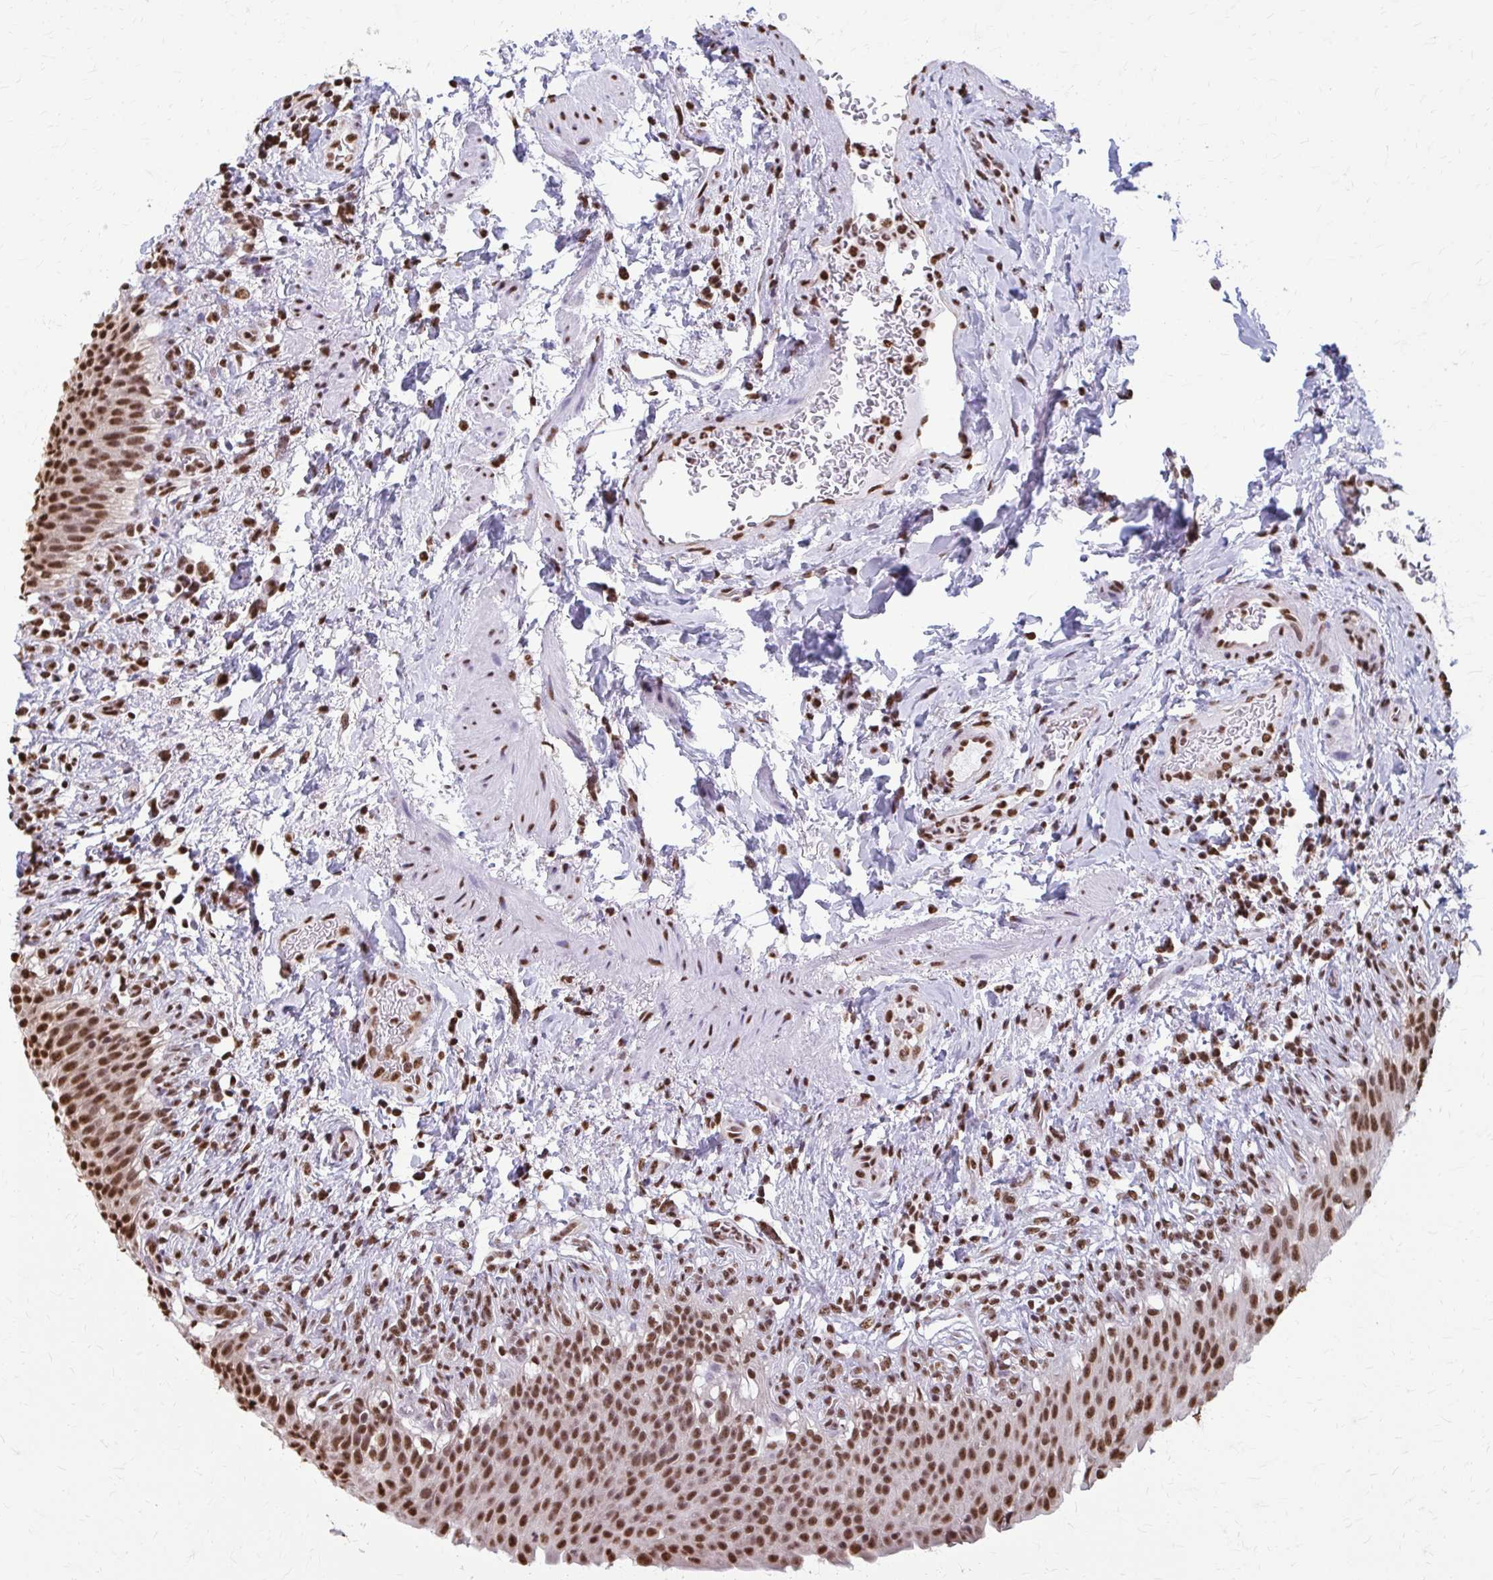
{"staining": {"intensity": "moderate", "quantity": ">75%", "location": "nuclear"}, "tissue": "urinary bladder", "cell_type": "Urothelial cells", "image_type": "normal", "snomed": [{"axis": "morphology", "description": "Normal tissue, NOS"}, {"axis": "topography", "description": "Urinary bladder"}, {"axis": "topography", "description": "Peripheral nerve tissue"}], "caption": "This is a micrograph of immunohistochemistry staining of normal urinary bladder, which shows moderate positivity in the nuclear of urothelial cells.", "gene": "SNRPA", "patient": {"sex": "female", "age": 60}}